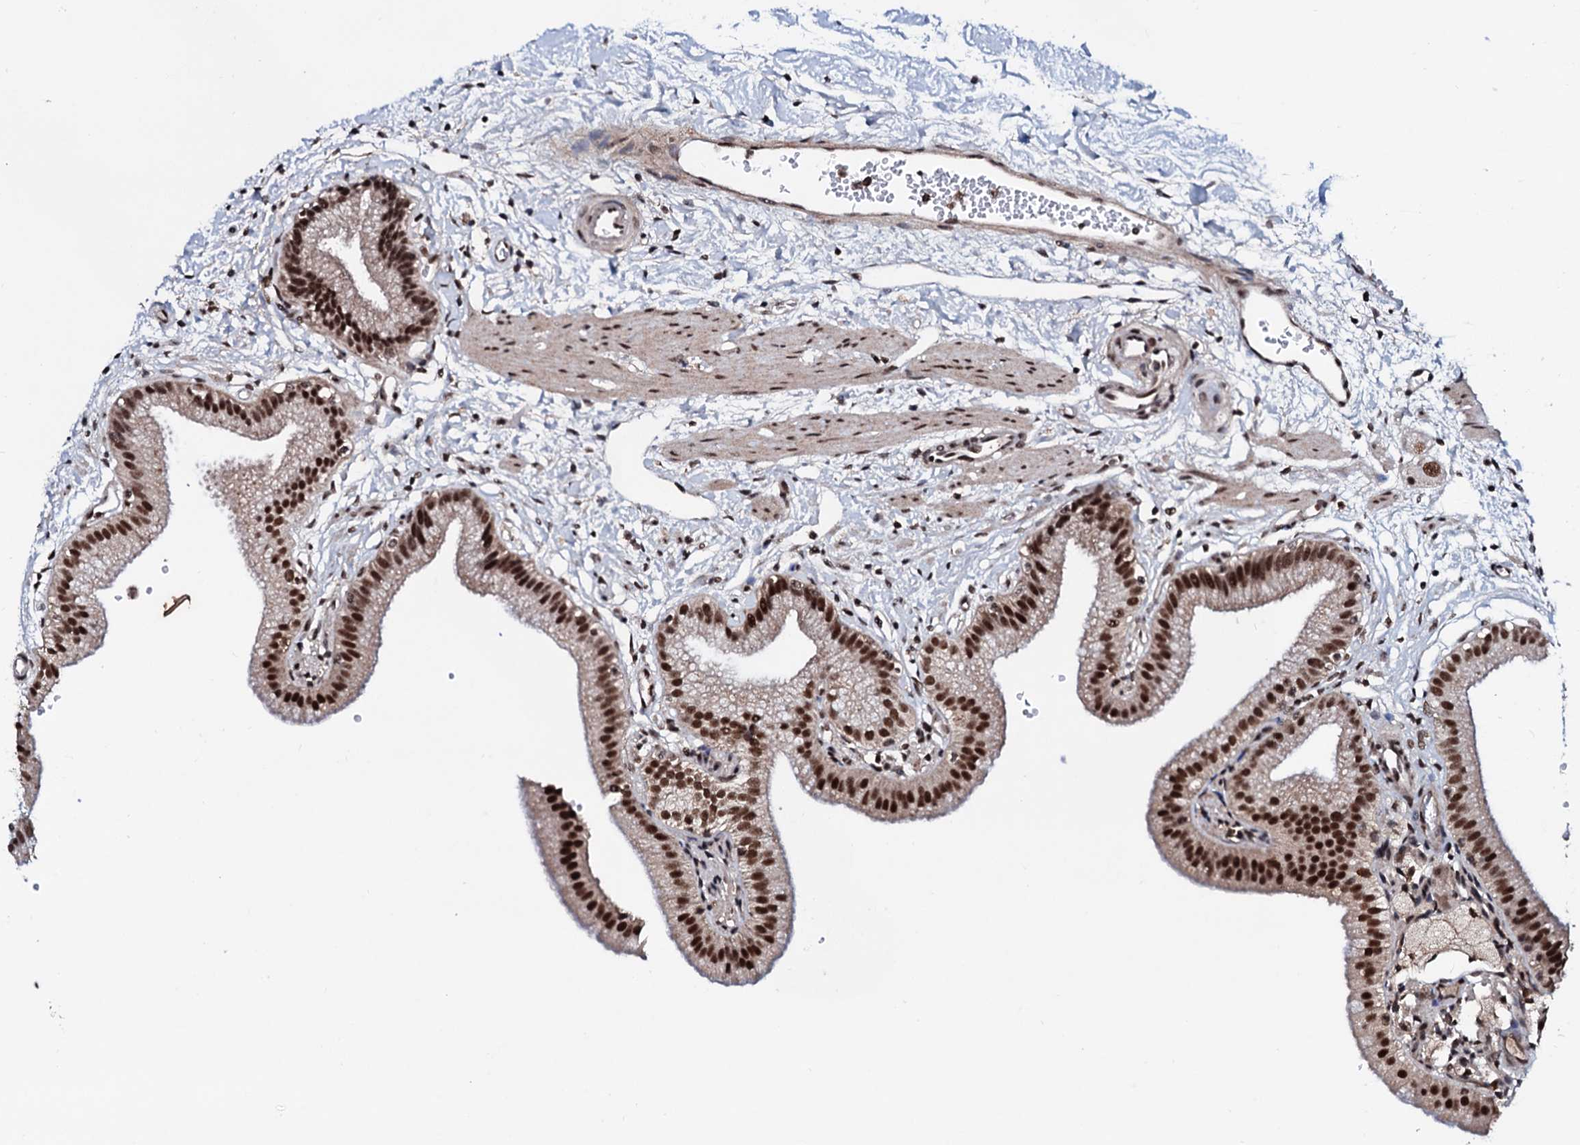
{"staining": {"intensity": "strong", "quantity": ">75%", "location": "nuclear"}, "tissue": "gallbladder", "cell_type": "Glandular cells", "image_type": "normal", "snomed": [{"axis": "morphology", "description": "Normal tissue, NOS"}, {"axis": "topography", "description": "Gallbladder"}], "caption": "High-power microscopy captured an IHC image of benign gallbladder, revealing strong nuclear staining in about >75% of glandular cells.", "gene": "PRPF18", "patient": {"sex": "male", "age": 55}}